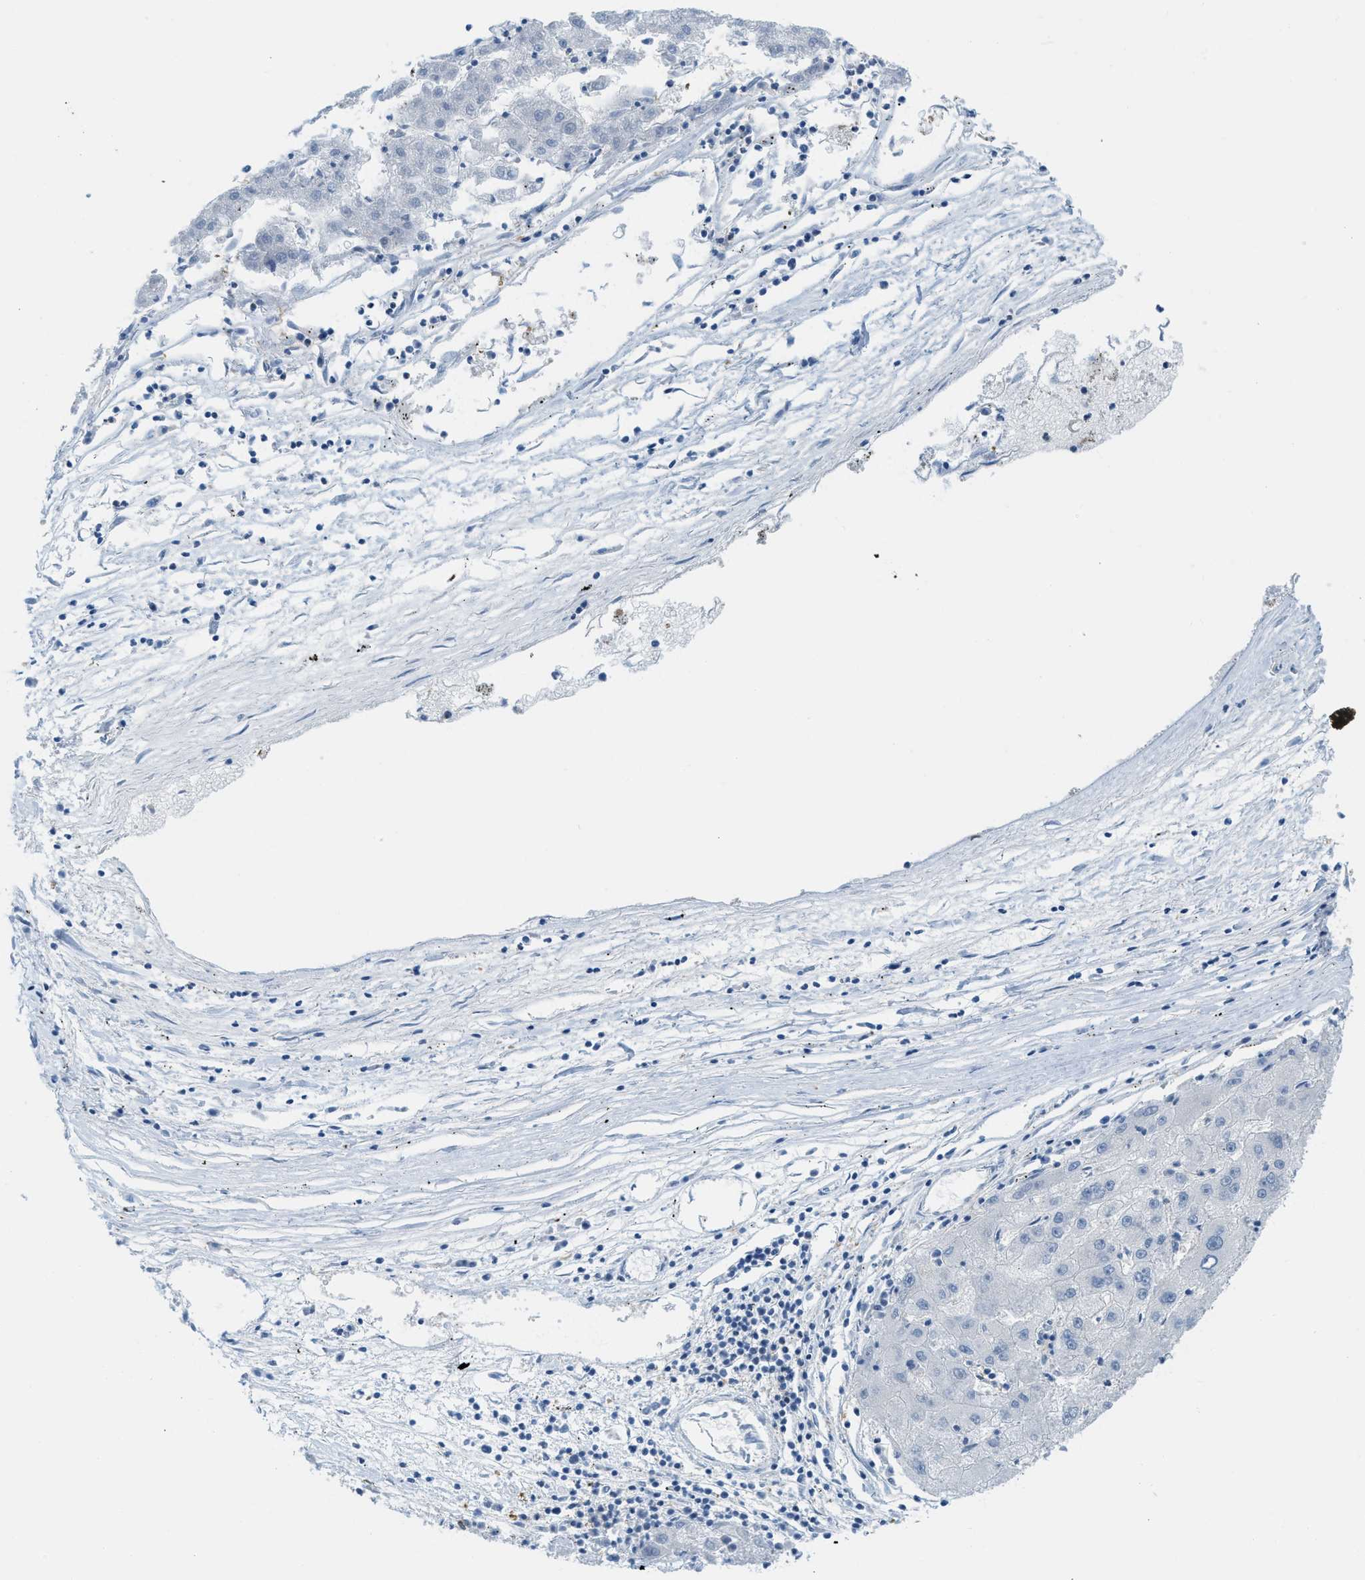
{"staining": {"intensity": "negative", "quantity": "none", "location": "none"}, "tissue": "liver cancer", "cell_type": "Tumor cells", "image_type": "cancer", "snomed": [{"axis": "morphology", "description": "Carcinoma, Hepatocellular, NOS"}, {"axis": "topography", "description": "Liver"}], "caption": "This is an IHC micrograph of liver hepatocellular carcinoma. There is no staining in tumor cells.", "gene": "CSTB", "patient": {"sex": "male", "age": 72}}